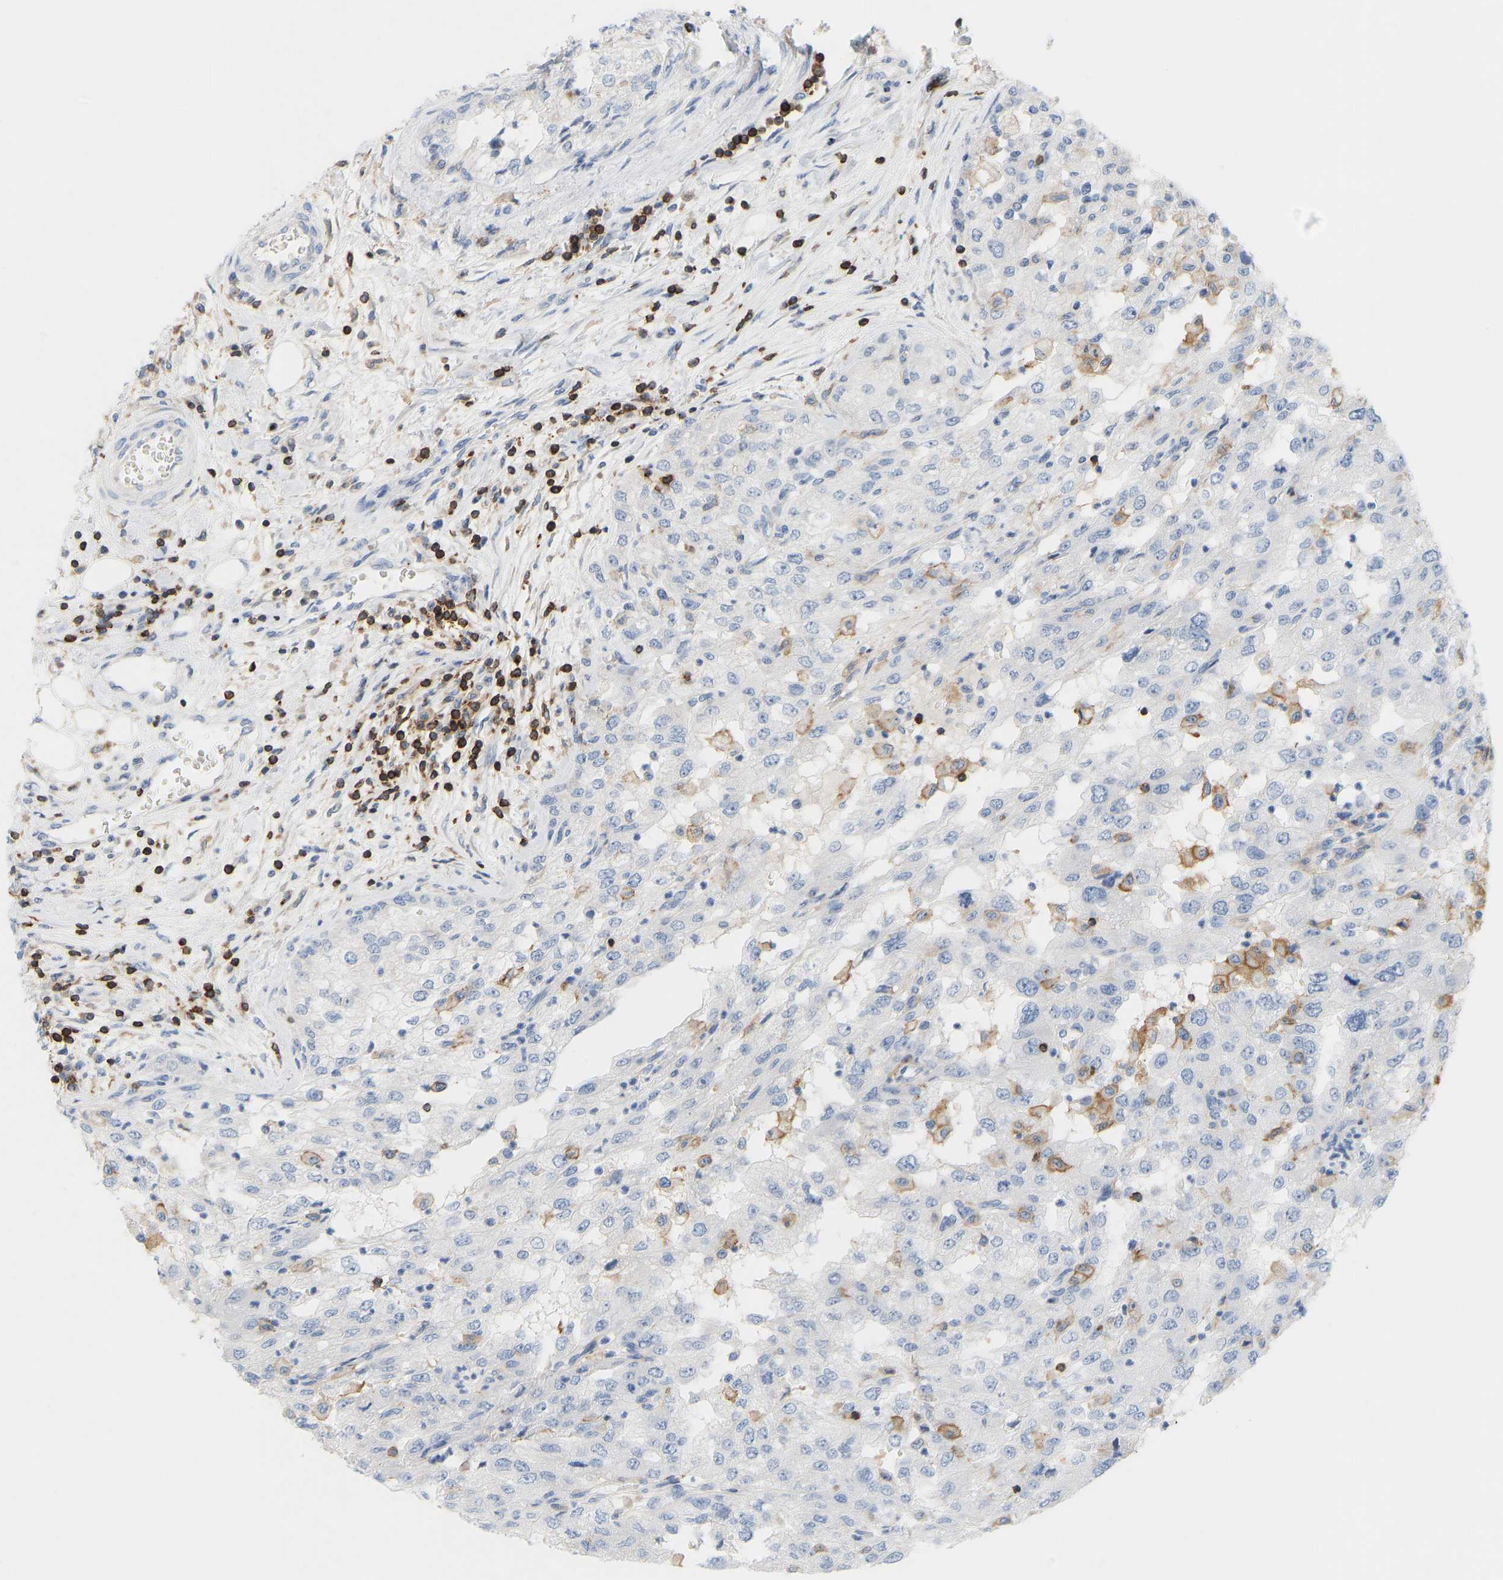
{"staining": {"intensity": "negative", "quantity": "none", "location": "none"}, "tissue": "renal cancer", "cell_type": "Tumor cells", "image_type": "cancer", "snomed": [{"axis": "morphology", "description": "Adenocarcinoma, NOS"}, {"axis": "topography", "description": "Kidney"}], "caption": "Human renal cancer stained for a protein using immunohistochemistry exhibits no staining in tumor cells.", "gene": "EVL", "patient": {"sex": "female", "age": 54}}